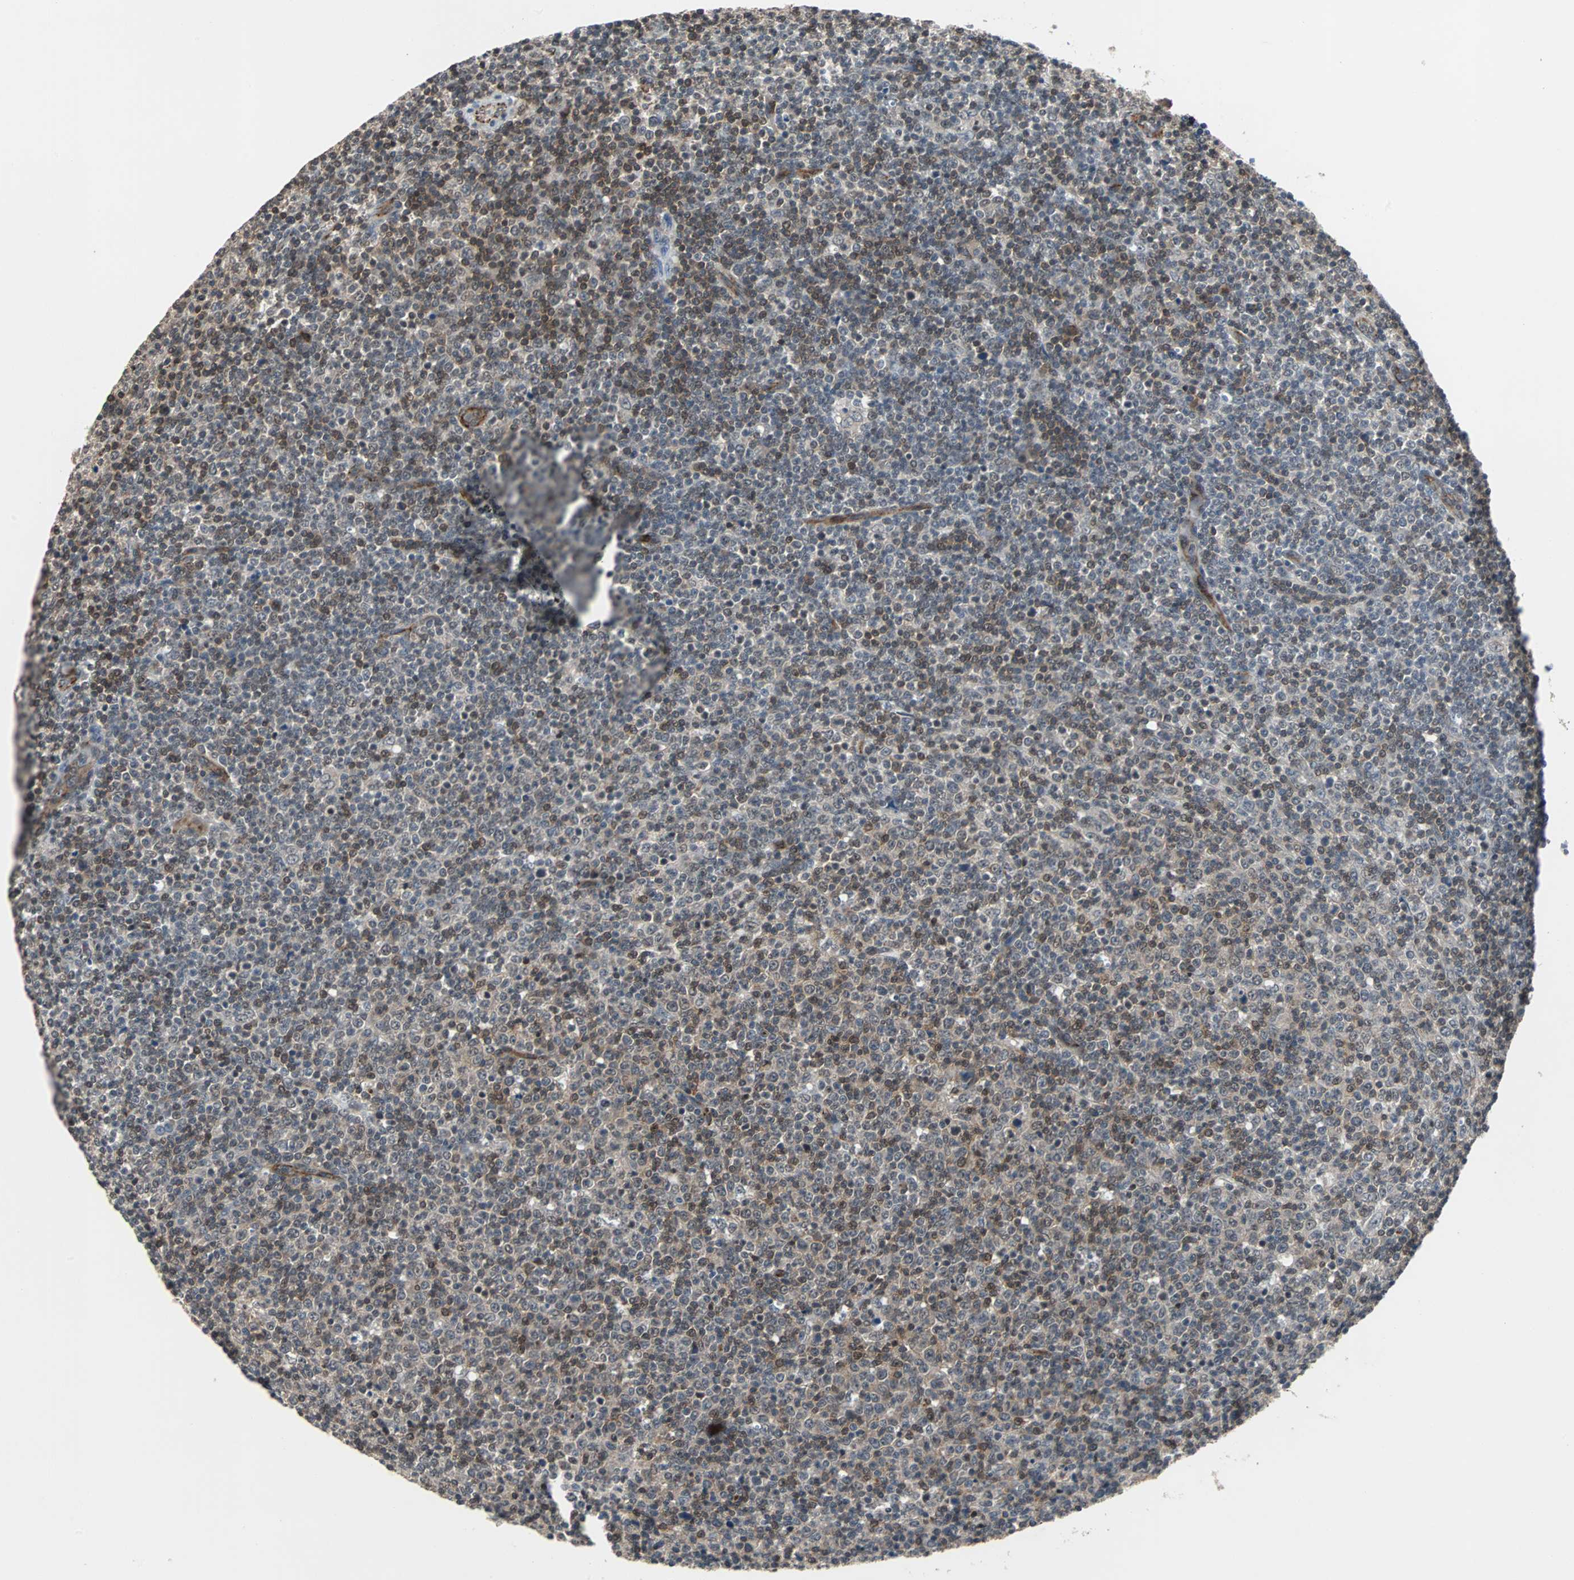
{"staining": {"intensity": "moderate", "quantity": ">75%", "location": "cytoplasmic/membranous"}, "tissue": "lymphoma", "cell_type": "Tumor cells", "image_type": "cancer", "snomed": [{"axis": "morphology", "description": "Malignant lymphoma, non-Hodgkin's type, Low grade"}, {"axis": "topography", "description": "Lymph node"}], "caption": "Immunohistochemical staining of human low-grade malignant lymphoma, non-Hodgkin's type demonstrates medium levels of moderate cytoplasmic/membranous protein positivity in about >75% of tumor cells. The staining is performed using DAB brown chromogen to label protein expression. The nuclei are counter-stained blue using hematoxylin.", "gene": "LSR", "patient": {"sex": "male", "age": 70}}